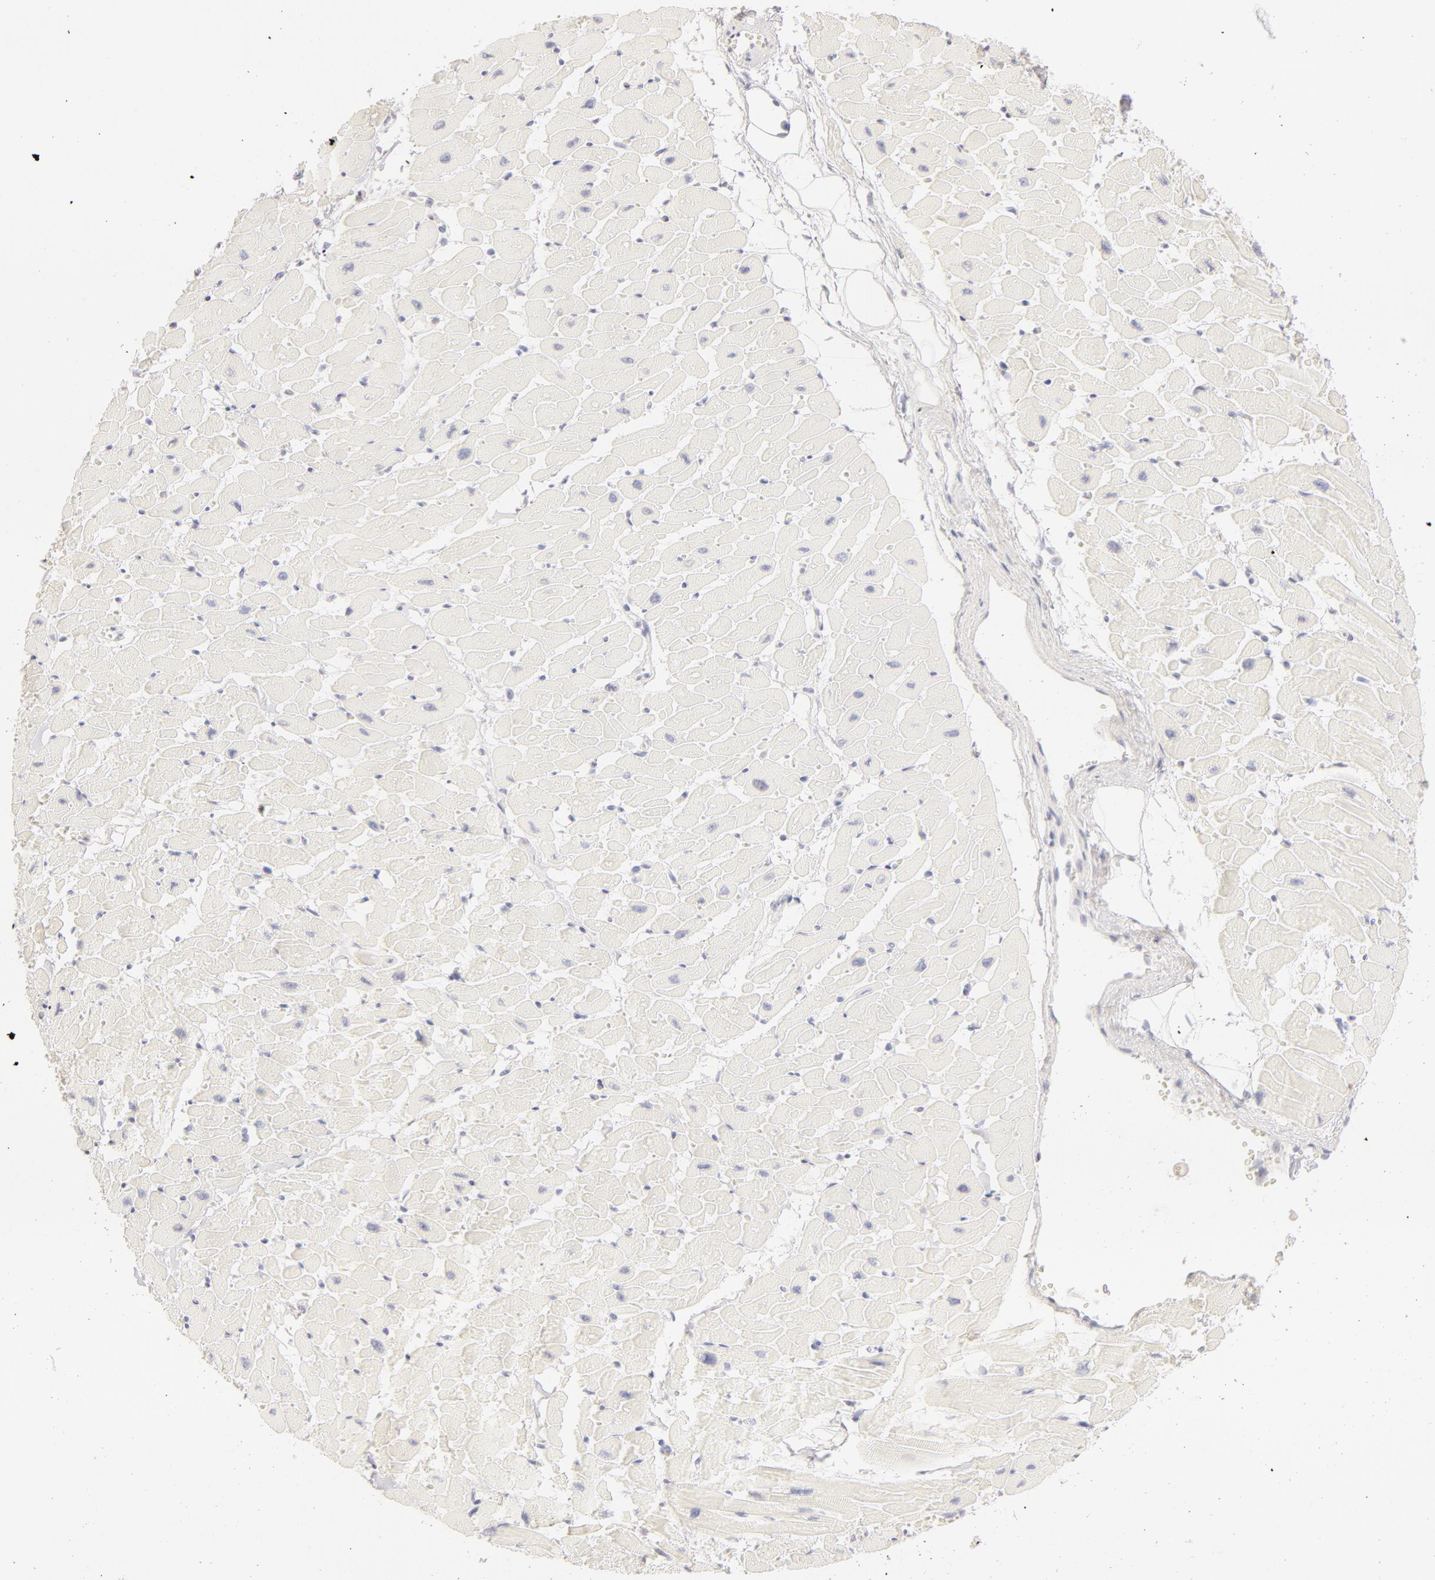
{"staining": {"intensity": "negative", "quantity": "none", "location": "none"}, "tissue": "heart muscle", "cell_type": "Cardiomyocytes", "image_type": "normal", "snomed": [{"axis": "morphology", "description": "Normal tissue, NOS"}, {"axis": "topography", "description": "Heart"}], "caption": "Immunohistochemistry image of benign heart muscle: heart muscle stained with DAB displays no significant protein expression in cardiomyocytes.", "gene": "LGALS7B", "patient": {"sex": "female", "age": 19}}